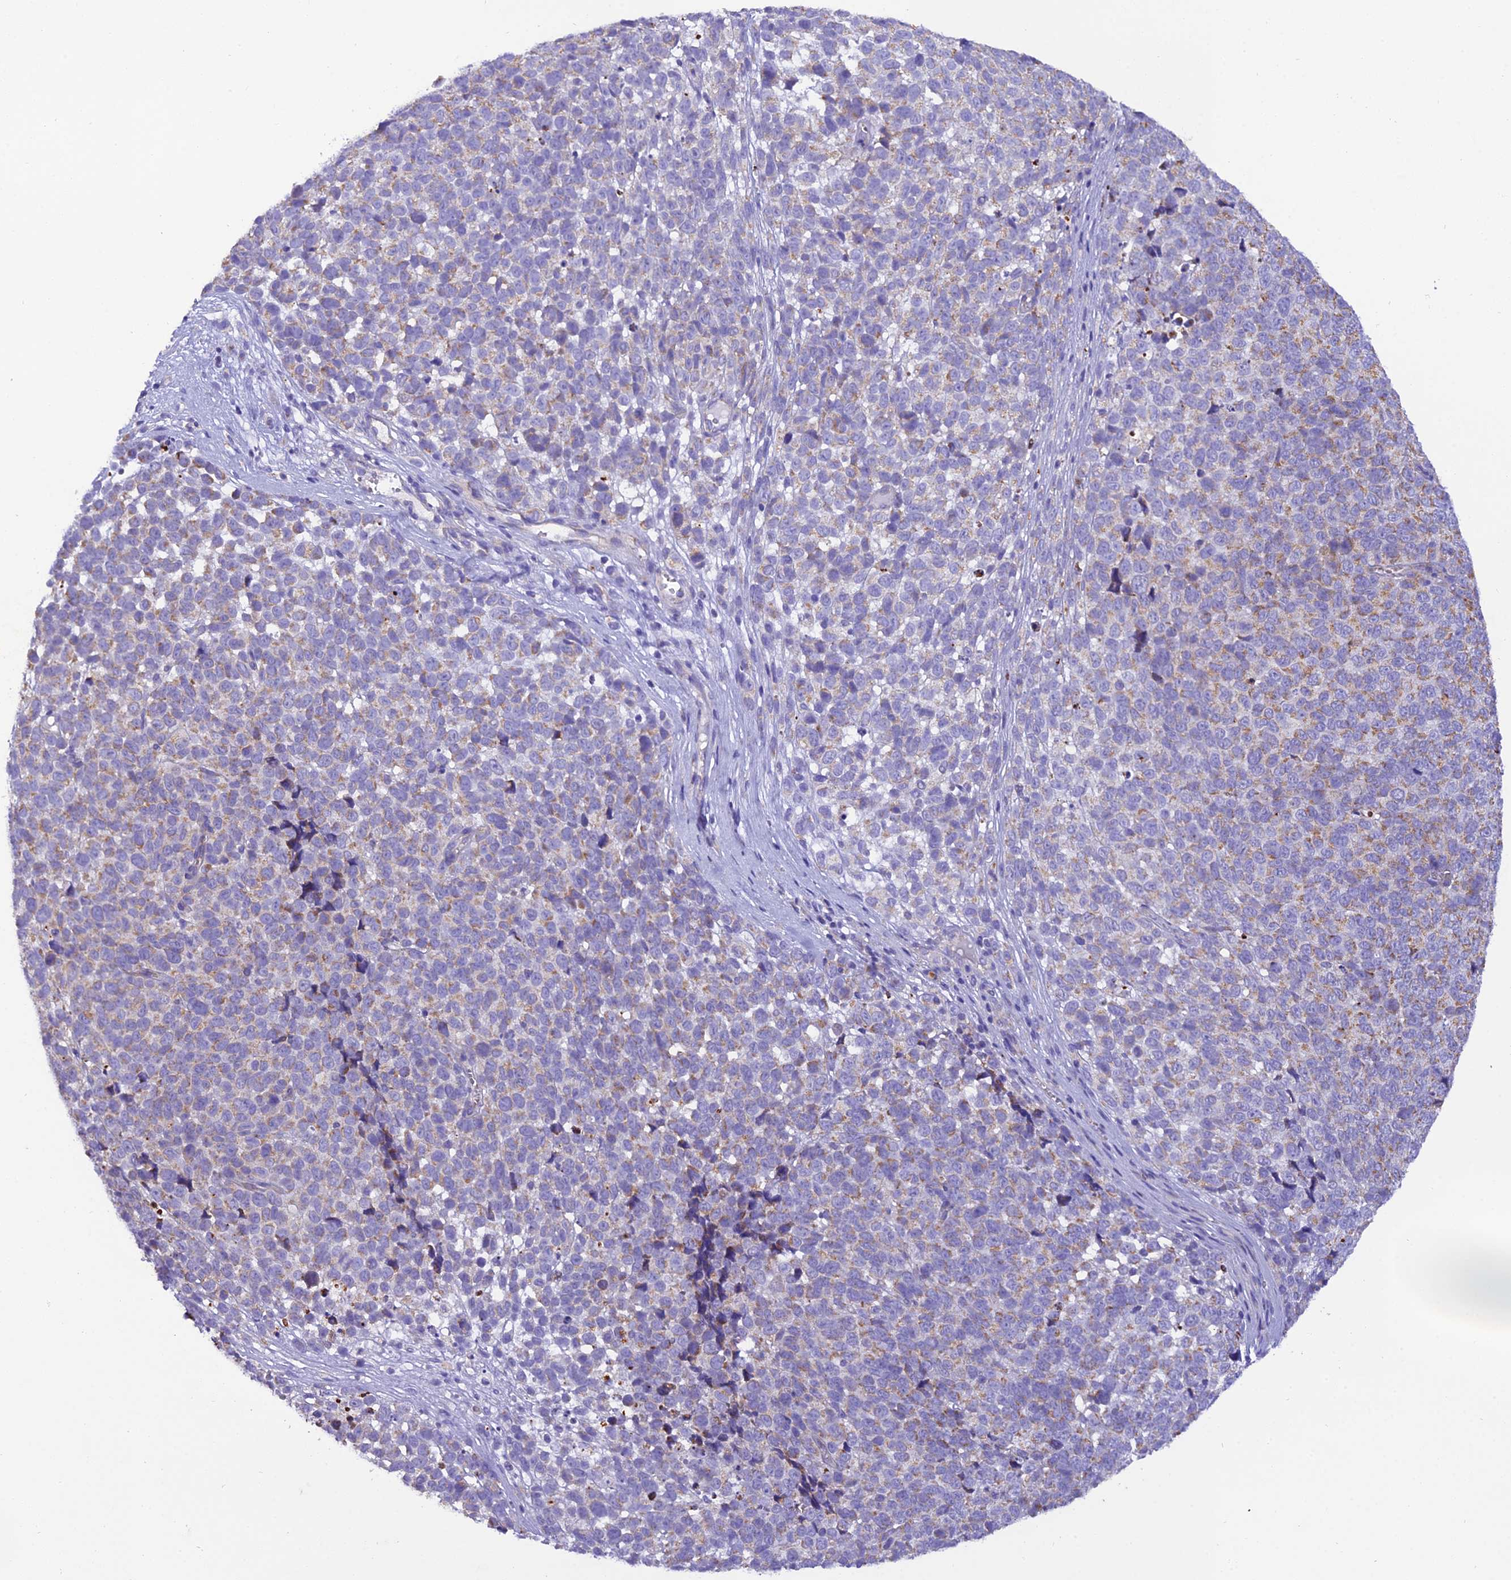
{"staining": {"intensity": "moderate", "quantity": "<25%", "location": "cytoplasmic/membranous"}, "tissue": "melanoma", "cell_type": "Tumor cells", "image_type": "cancer", "snomed": [{"axis": "morphology", "description": "Malignant melanoma, NOS"}, {"axis": "topography", "description": "Nose, NOS"}], "caption": "Moderate cytoplasmic/membranous positivity is seen in approximately <25% of tumor cells in melanoma.", "gene": "GPD1", "patient": {"sex": "female", "age": 48}}